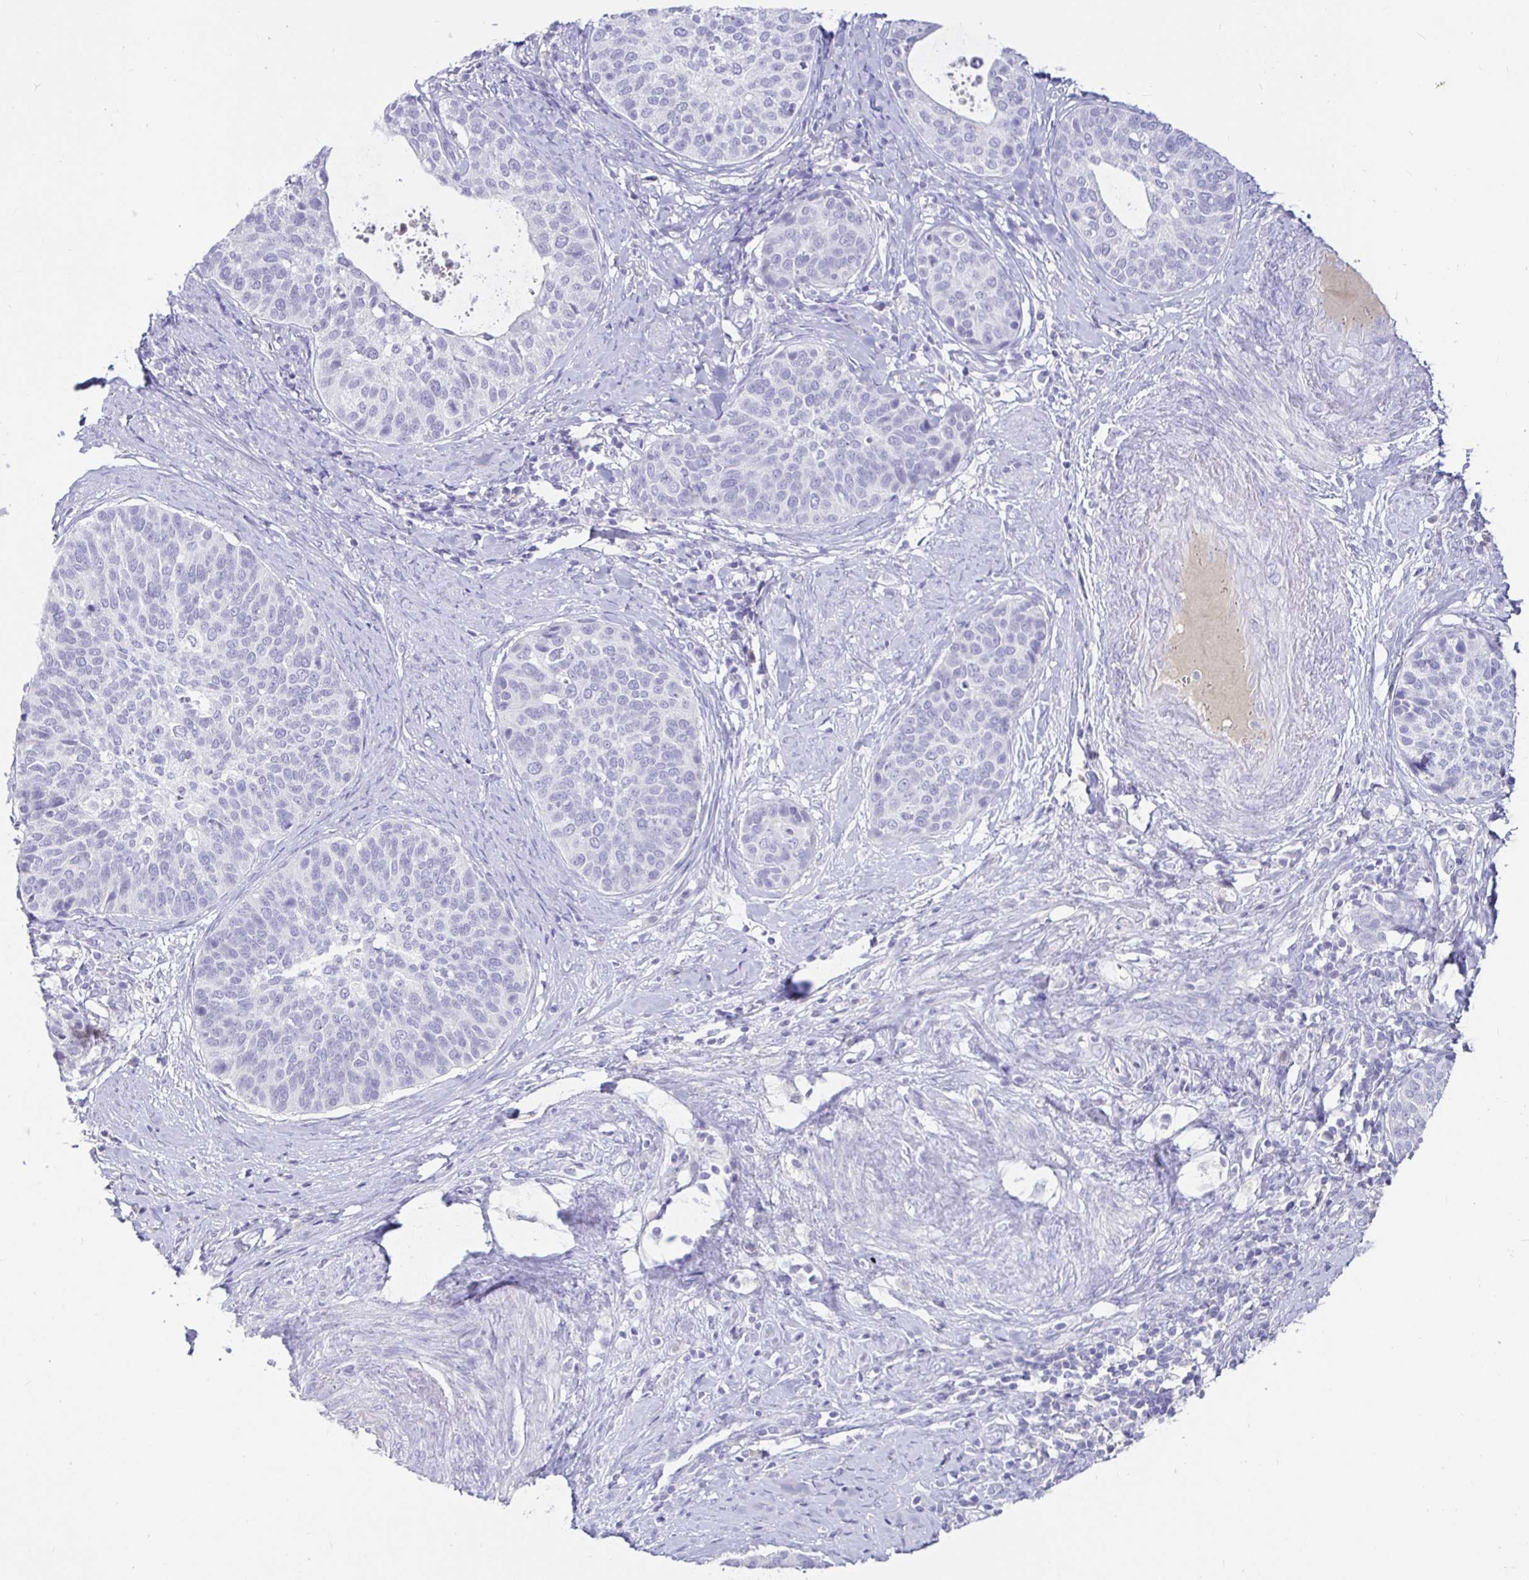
{"staining": {"intensity": "negative", "quantity": "none", "location": "none"}, "tissue": "cervical cancer", "cell_type": "Tumor cells", "image_type": "cancer", "snomed": [{"axis": "morphology", "description": "Squamous cell carcinoma, NOS"}, {"axis": "topography", "description": "Cervix"}], "caption": "Immunohistochemistry (IHC) of human cervical cancer (squamous cell carcinoma) demonstrates no expression in tumor cells.", "gene": "TPTE", "patient": {"sex": "female", "age": 69}}